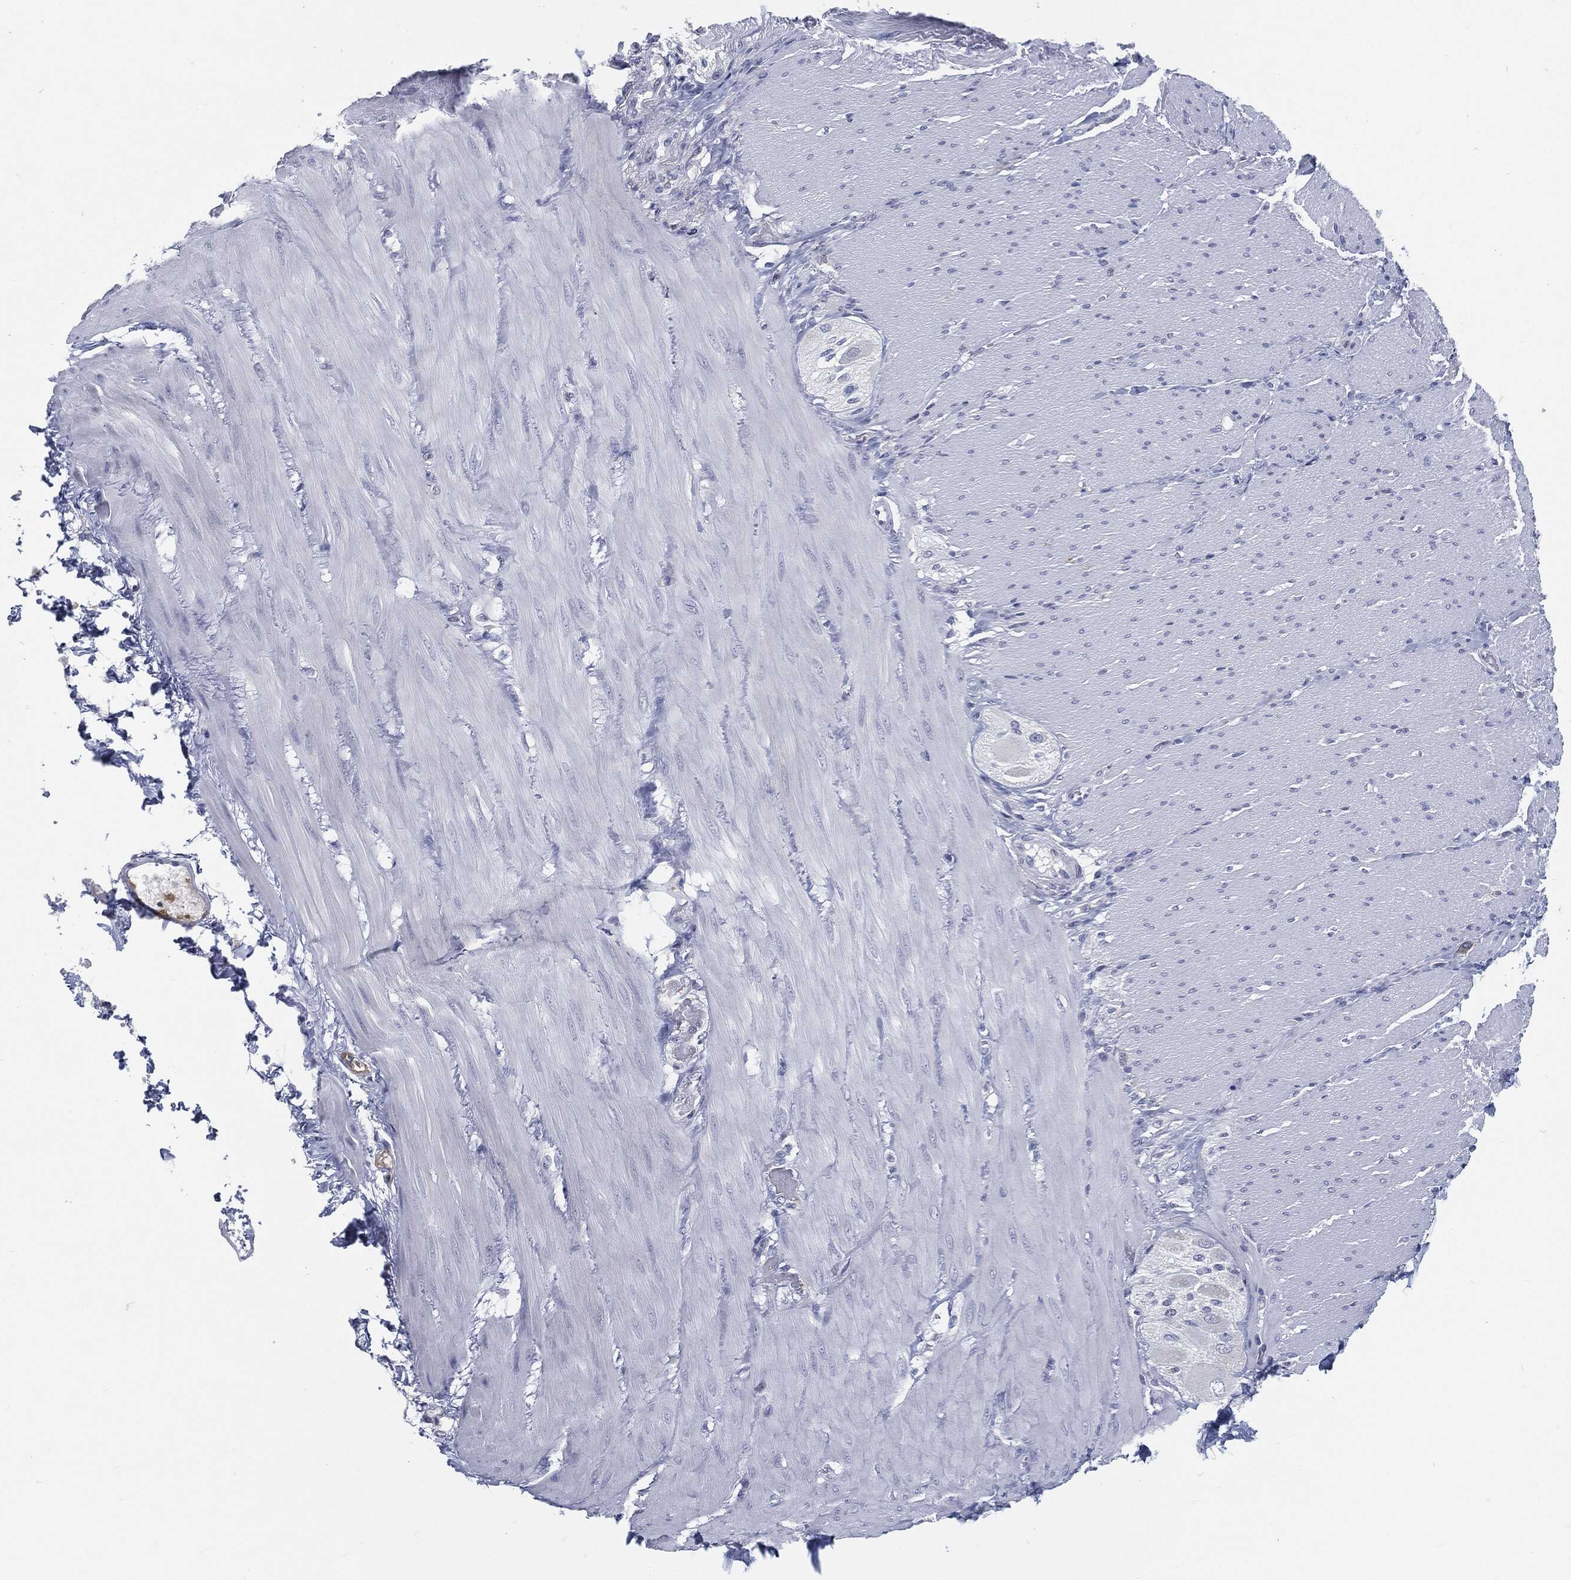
{"staining": {"intensity": "negative", "quantity": "none", "location": "none"}, "tissue": "soft tissue", "cell_type": "Fibroblasts", "image_type": "normal", "snomed": [{"axis": "morphology", "description": "Normal tissue, NOS"}, {"axis": "topography", "description": "Smooth muscle"}, {"axis": "topography", "description": "Duodenum"}, {"axis": "topography", "description": "Peripheral nerve tissue"}], "caption": "This is an immunohistochemistry (IHC) photomicrograph of unremarkable human soft tissue. There is no staining in fibroblasts.", "gene": "PROM1", "patient": {"sex": "female", "age": 61}}